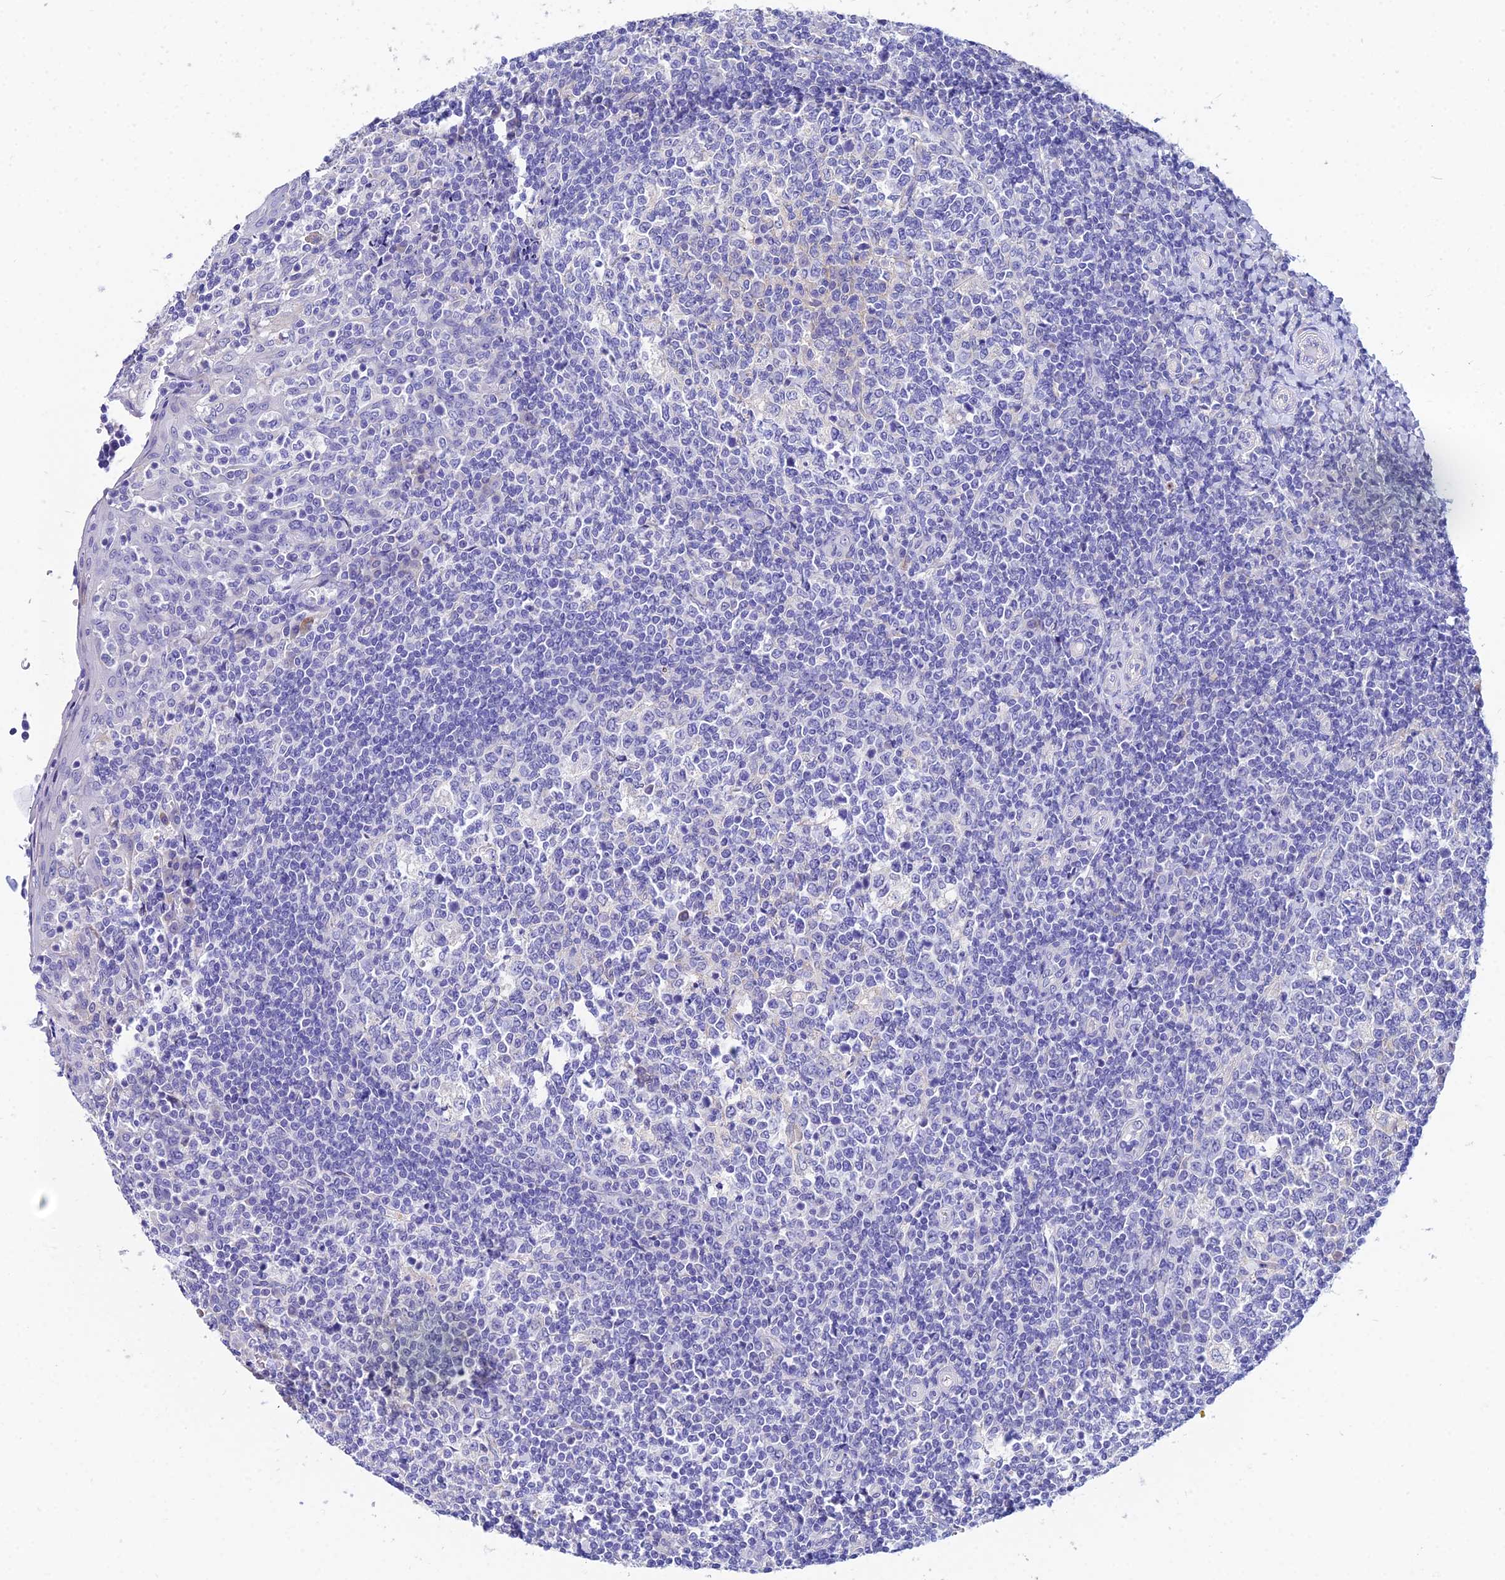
{"staining": {"intensity": "negative", "quantity": "none", "location": "none"}, "tissue": "tonsil", "cell_type": "Germinal center cells", "image_type": "normal", "snomed": [{"axis": "morphology", "description": "Normal tissue, NOS"}, {"axis": "topography", "description": "Tonsil"}], "caption": "Unremarkable tonsil was stained to show a protein in brown. There is no significant expression in germinal center cells. (Brightfield microscopy of DAB immunohistochemistry (IHC) at high magnification).", "gene": "CEP41", "patient": {"sex": "female", "age": 19}}